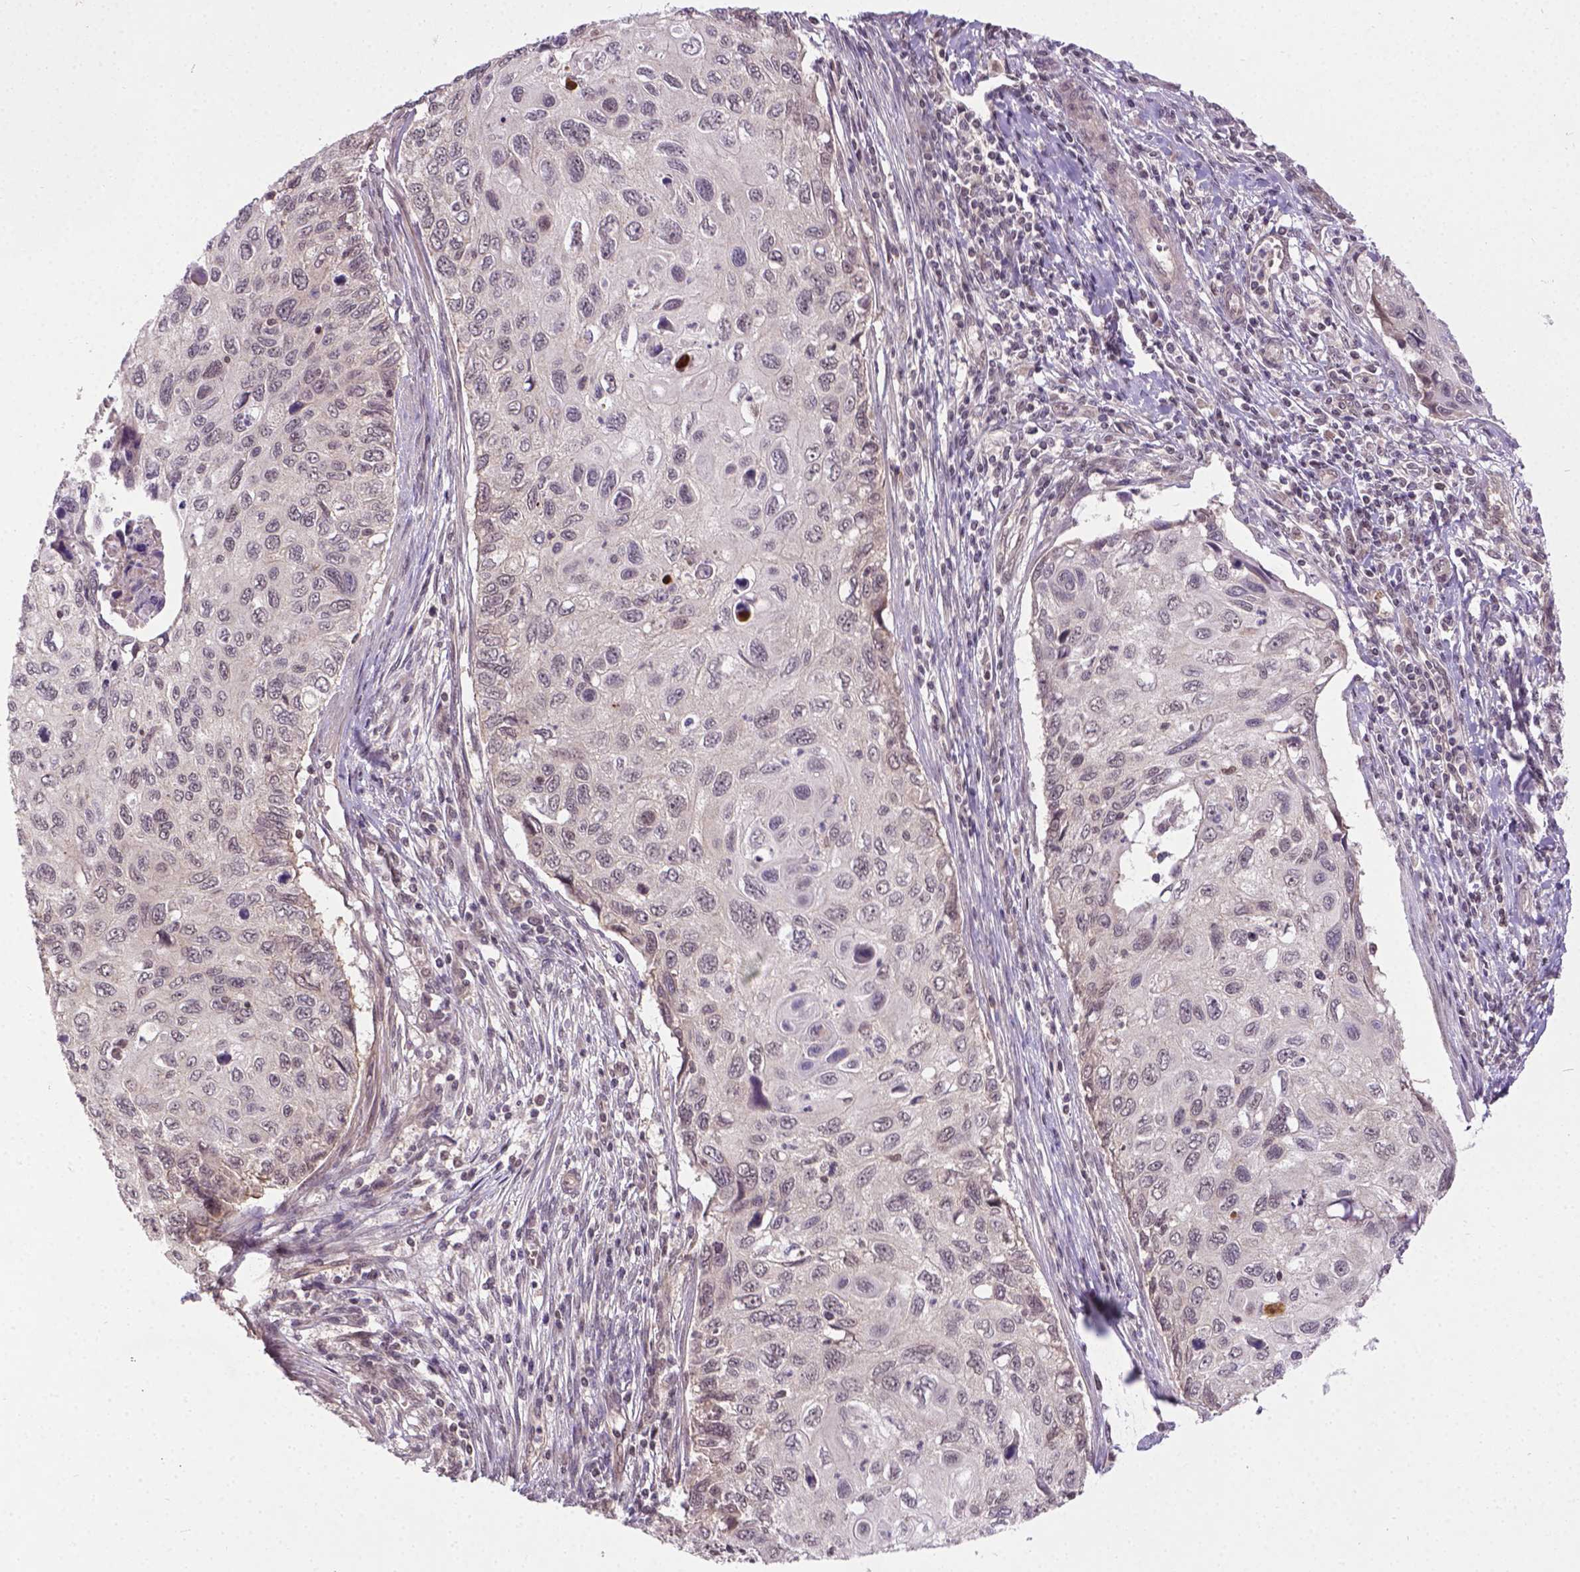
{"staining": {"intensity": "negative", "quantity": "none", "location": "none"}, "tissue": "cervical cancer", "cell_type": "Tumor cells", "image_type": "cancer", "snomed": [{"axis": "morphology", "description": "Squamous cell carcinoma, NOS"}, {"axis": "topography", "description": "Cervix"}], "caption": "Human cervical cancer stained for a protein using immunohistochemistry (IHC) displays no staining in tumor cells.", "gene": "ANKRD54", "patient": {"sex": "female", "age": 70}}